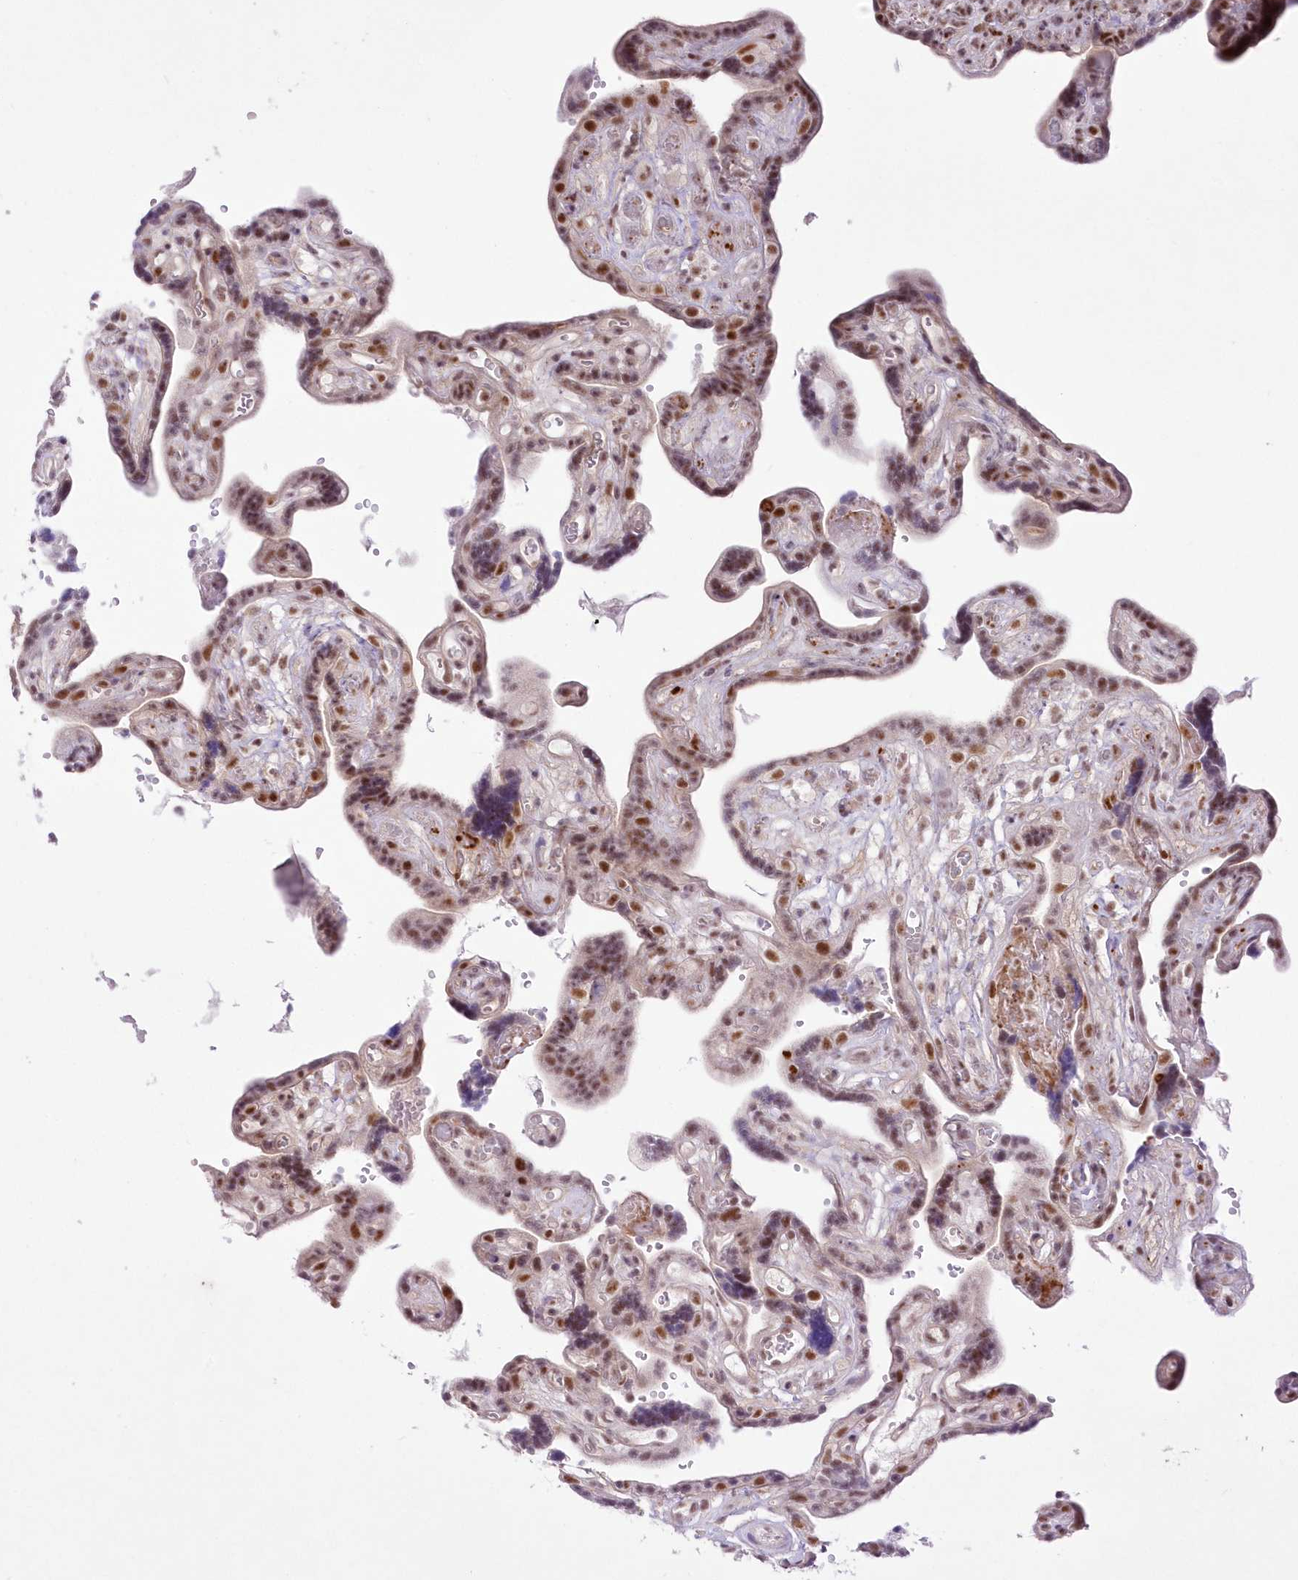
{"staining": {"intensity": "moderate", "quantity": ">75%", "location": "nuclear"}, "tissue": "placenta", "cell_type": "Decidual cells", "image_type": "normal", "snomed": [{"axis": "morphology", "description": "Normal tissue, NOS"}, {"axis": "topography", "description": "Placenta"}], "caption": "Protein staining by immunohistochemistry reveals moderate nuclear staining in about >75% of decidual cells in unremarkable placenta.", "gene": "NSUN2", "patient": {"sex": "female", "age": 30}}